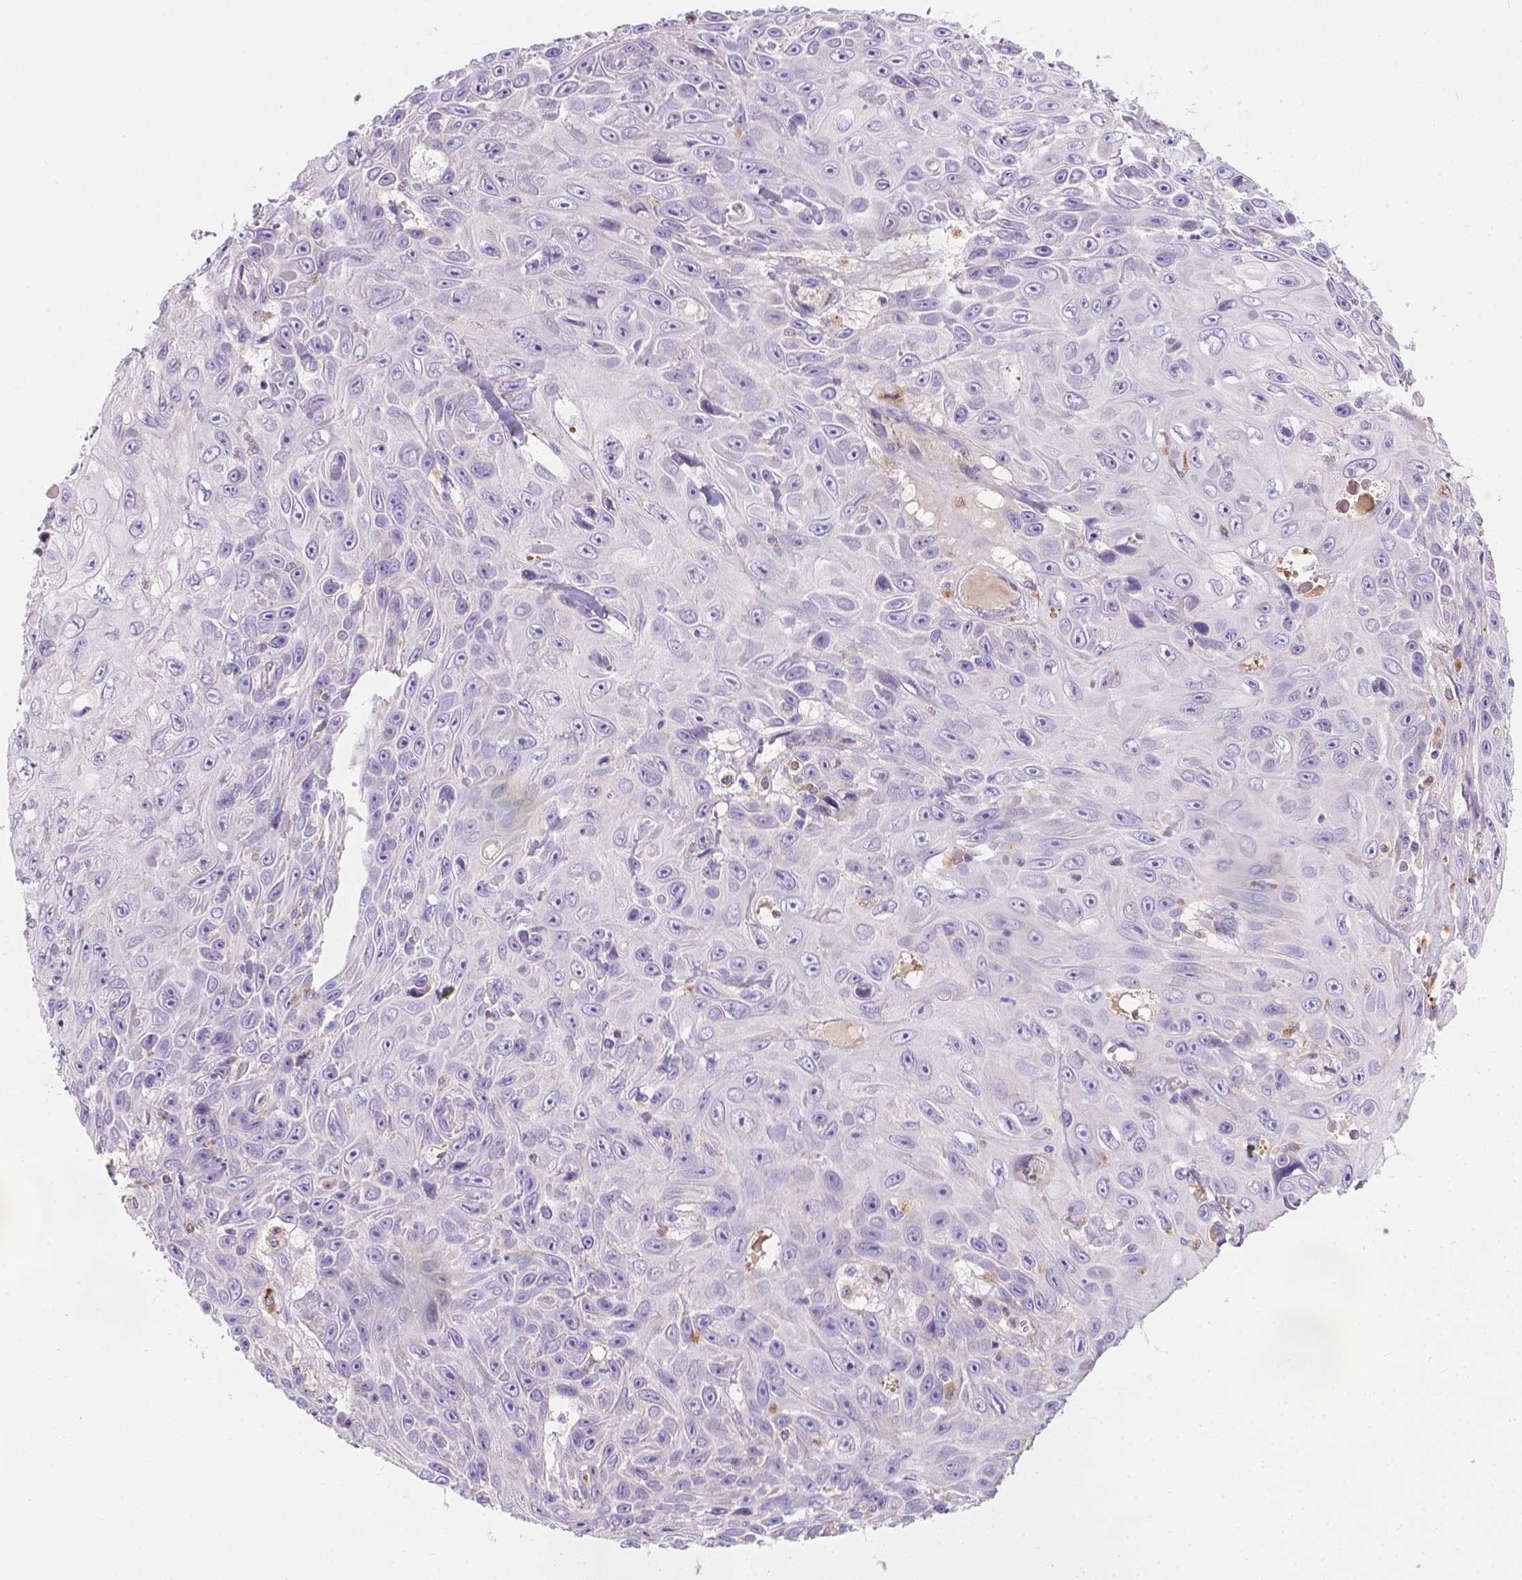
{"staining": {"intensity": "negative", "quantity": "none", "location": "none"}, "tissue": "skin cancer", "cell_type": "Tumor cells", "image_type": "cancer", "snomed": [{"axis": "morphology", "description": "Squamous cell carcinoma, NOS"}, {"axis": "topography", "description": "Skin"}], "caption": "Immunohistochemistry of skin squamous cell carcinoma reveals no expression in tumor cells.", "gene": "TM4SF18", "patient": {"sex": "male", "age": 82}}